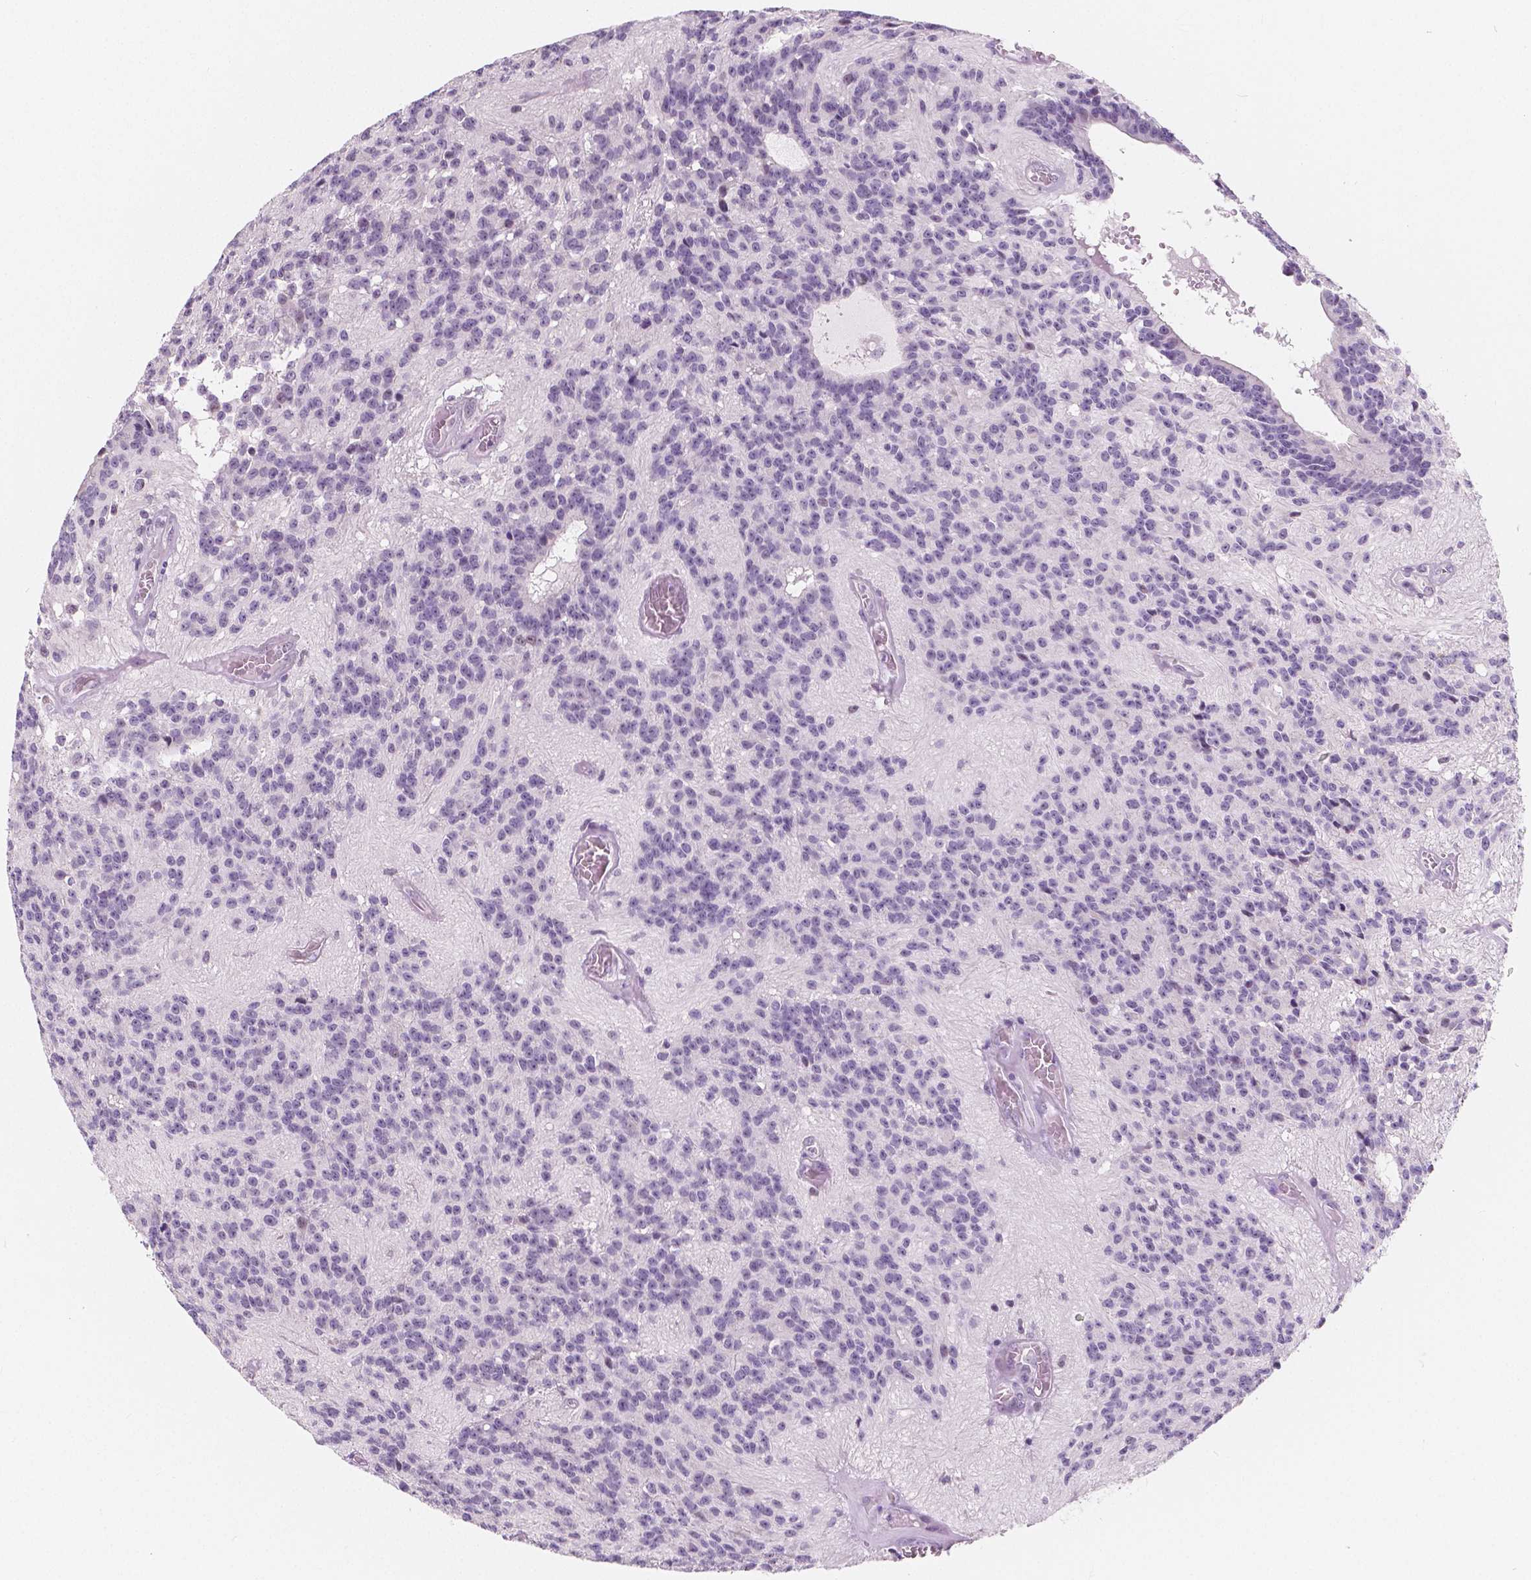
{"staining": {"intensity": "negative", "quantity": "none", "location": "none"}, "tissue": "glioma", "cell_type": "Tumor cells", "image_type": "cancer", "snomed": [{"axis": "morphology", "description": "Glioma, malignant, Low grade"}, {"axis": "topography", "description": "Brain"}], "caption": "There is no significant expression in tumor cells of low-grade glioma (malignant).", "gene": "NOLC1", "patient": {"sex": "male", "age": 31}}